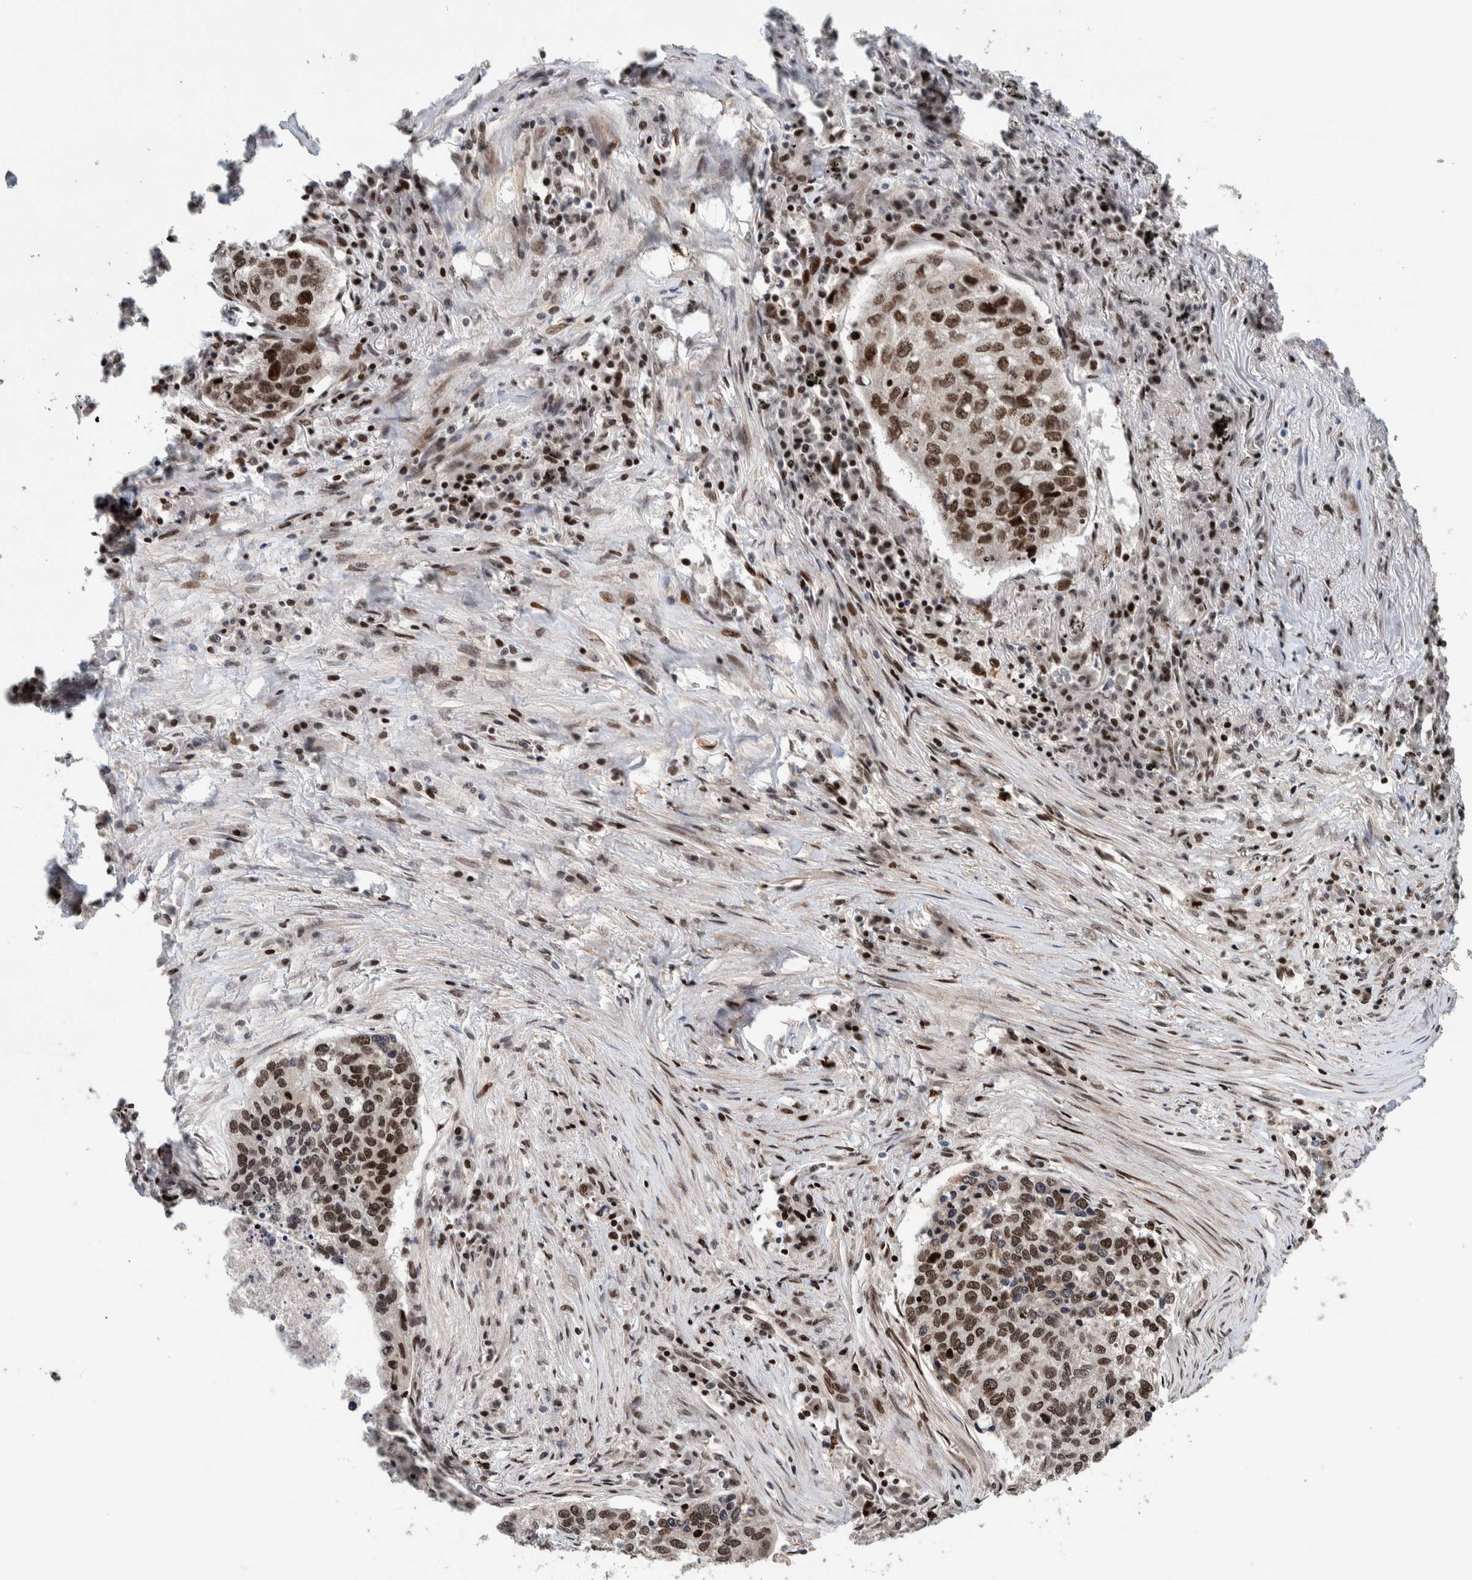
{"staining": {"intensity": "strong", "quantity": ">75%", "location": "nuclear"}, "tissue": "lung cancer", "cell_type": "Tumor cells", "image_type": "cancer", "snomed": [{"axis": "morphology", "description": "Squamous cell carcinoma, NOS"}, {"axis": "topography", "description": "Lung"}], "caption": "Immunohistochemistry (IHC) histopathology image of neoplastic tissue: lung cancer stained using immunohistochemistry shows high levels of strong protein expression localized specifically in the nuclear of tumor cells, appearing as a nuclear brown color.", "gene": "CHD4", "patient": {"sex": "female", "age": 63}}